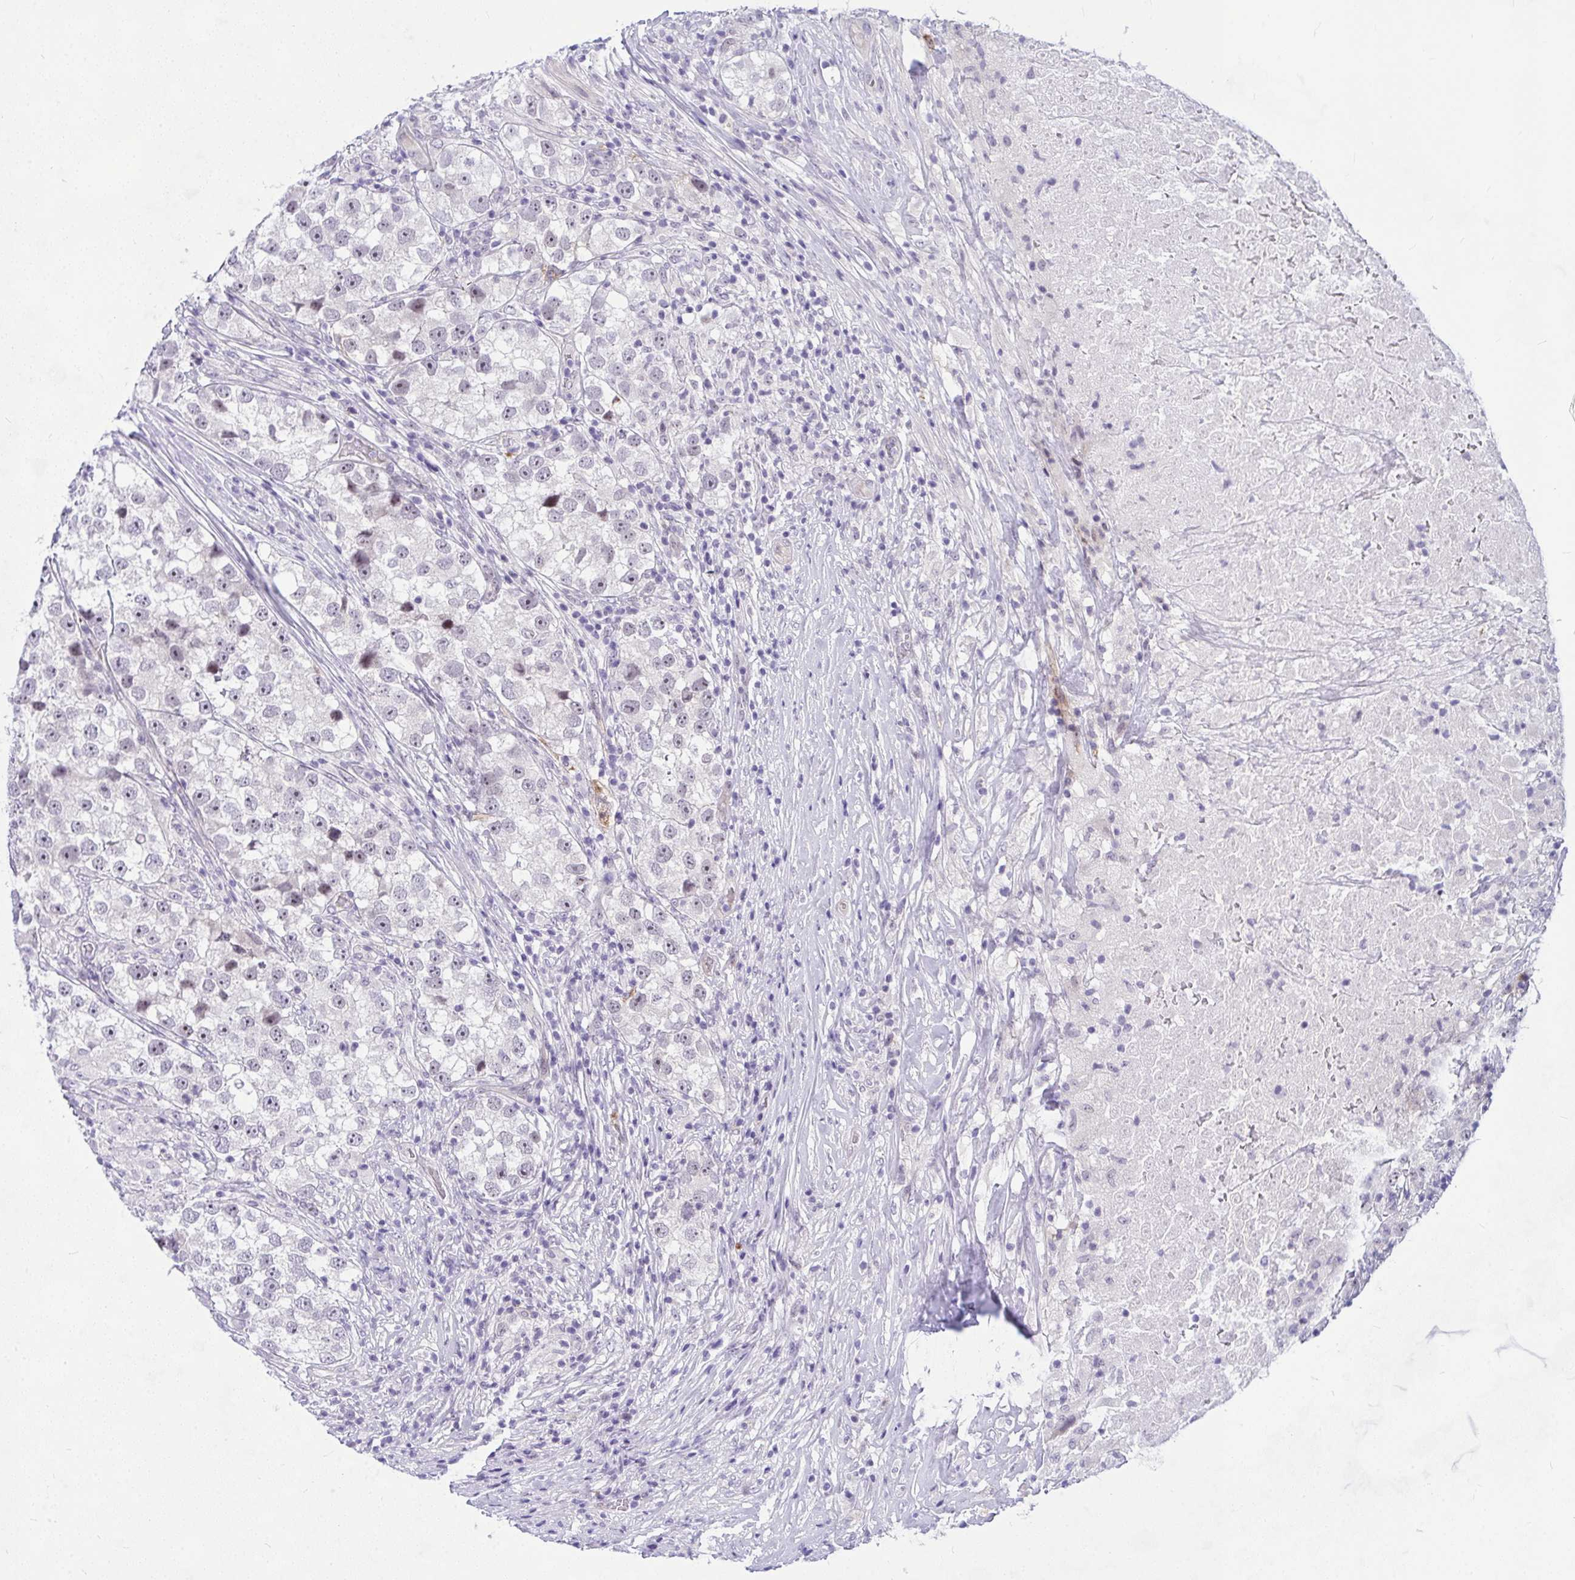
{"staining": {"intensity": "negative", "quantity": "none", "location": "none"}, "tissue": "testis cancer", "cell_type": "Tumor cells", "image_type": "cancer", "snomed": [{"axis": "morphology", "description": "Seminoma, NOS"}, {"axis": "topography", "description": "Testis"}], "caption": "The micrograph exhibits no staining of tumor cells in testis seminoma. The staining was performed using DAB to visualize the protein expression in brown, while the nuclei were stained in blue with hematoxylin (Magnification: 20x).", "gene": "NFXL1", "patient": {"sex": "male", "age": 46}}